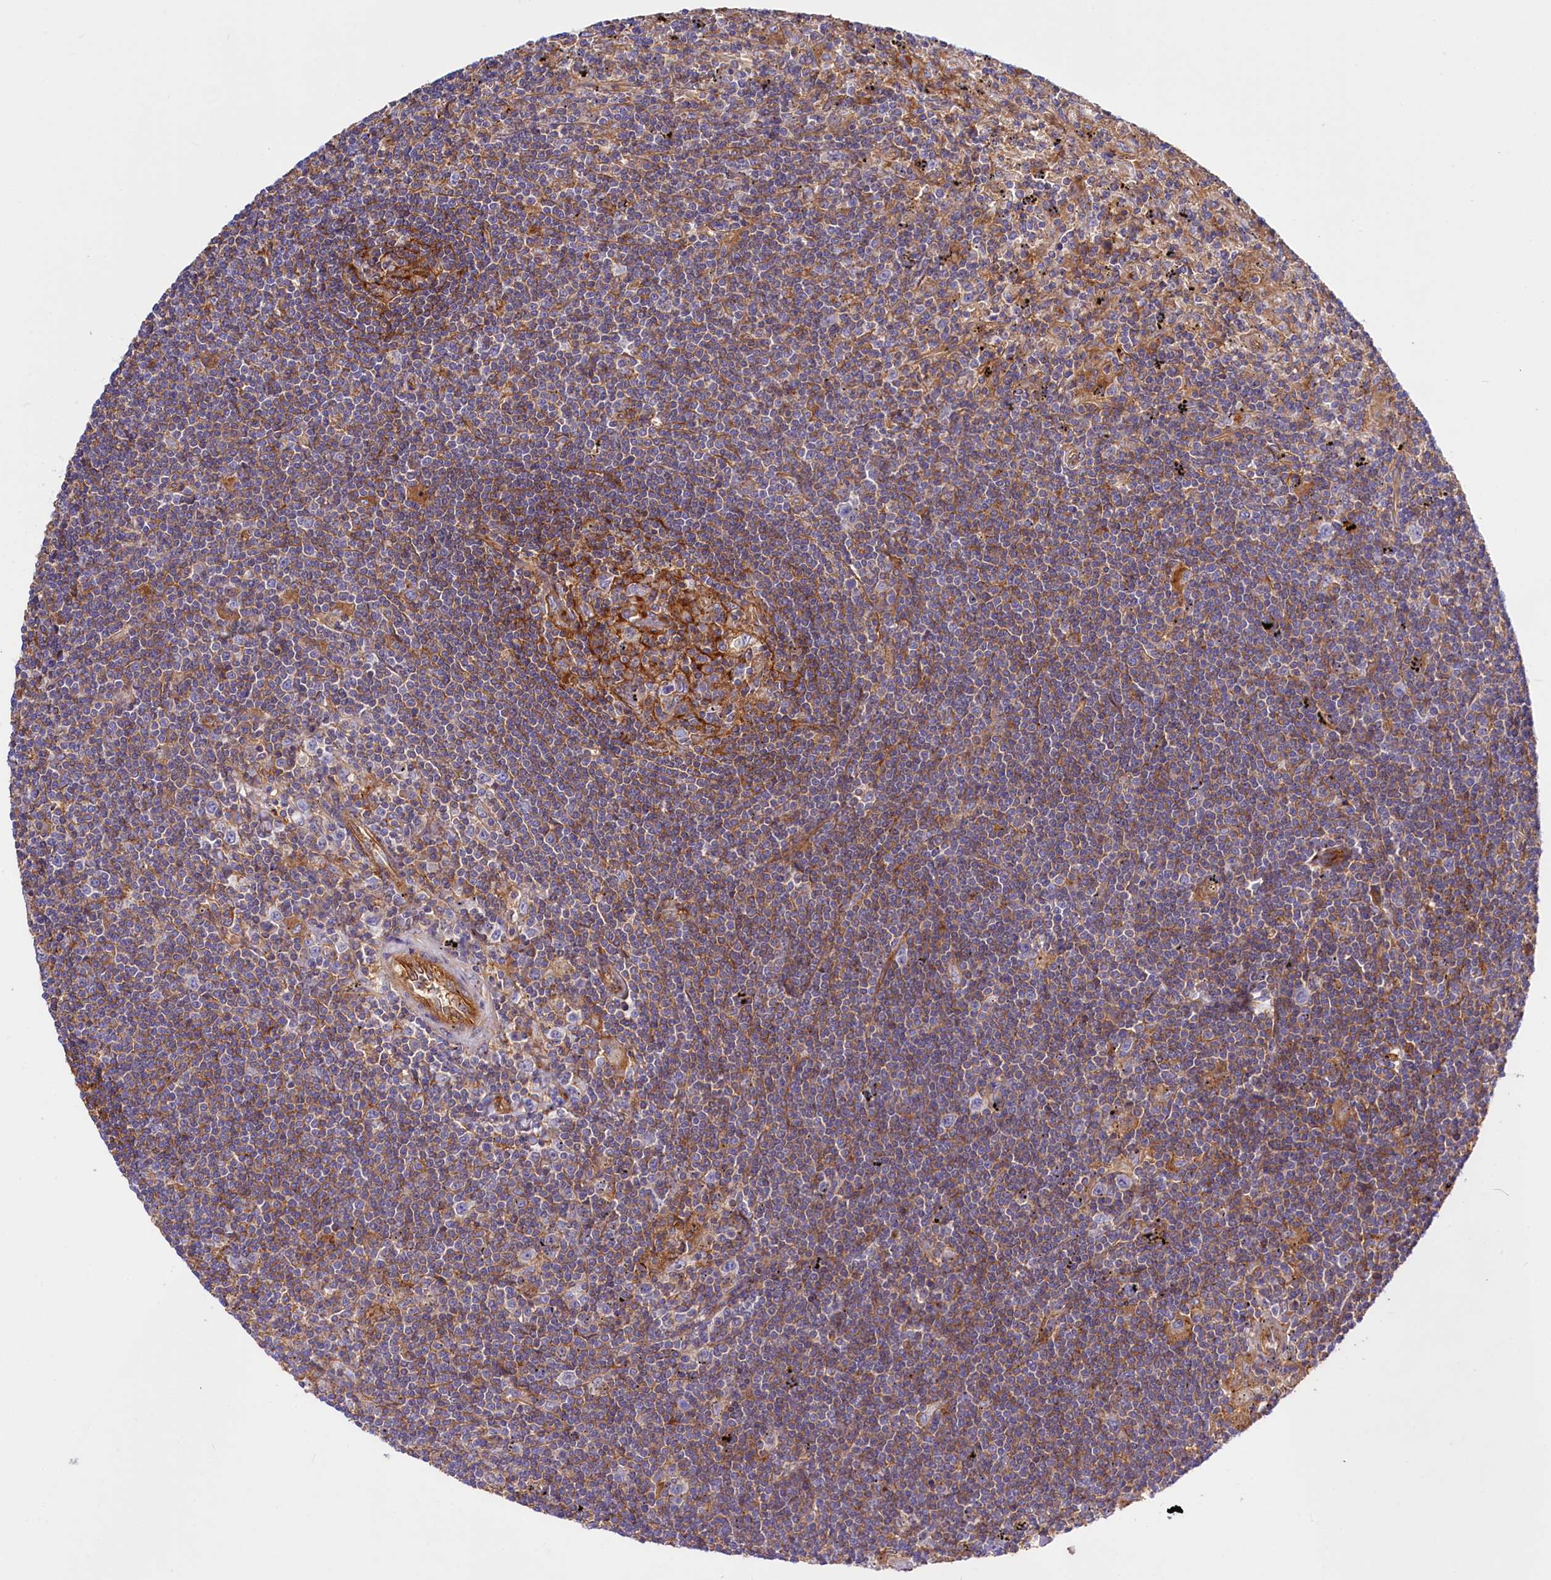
{"staining": {"intensity": "moderate", "quantity": "25%-75%", "location": "cytoplasmic/membranous"}, "tissue": "lymphoma", "cell_type": "Tumor cells", "image_type": "cancer", "snomed": [{"axis": "morphology", "description": "Malignant lymphoma, non-Hodgkin's type, Low grade"}, {"axis": "topography", "description": "Spleen"}], "caption": "Tumor cells reveal moderate cytoplasmic/membranous staining in approximately 25%-75% of cells in lymphoma.", "gene": "ANO6", "patient": {"sex": "male", "age": 76}}